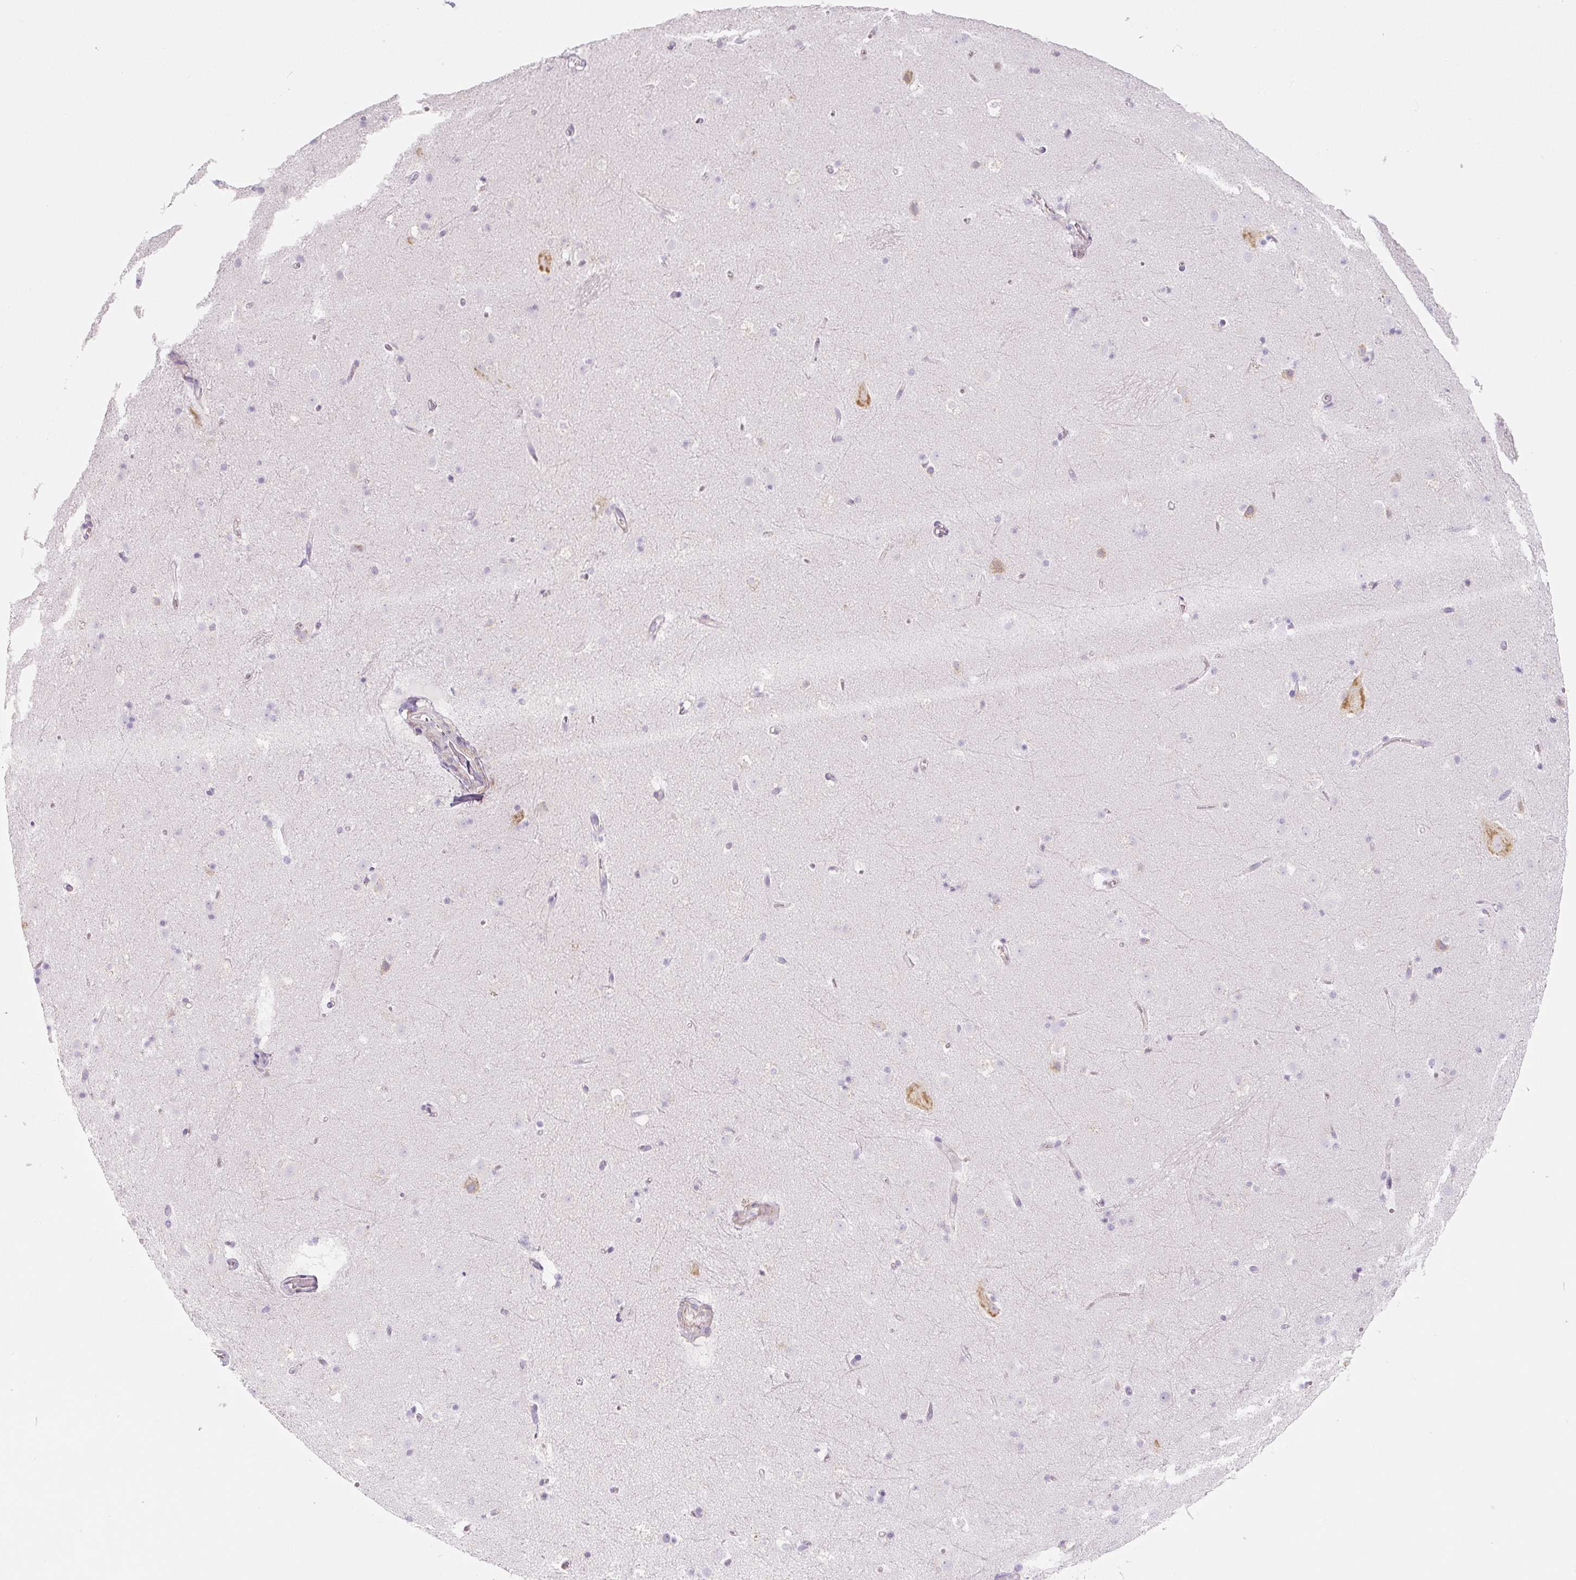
{"staining": {"intensity": "negative", "quantity": "none", "location": "none"}, "tissue": "caudate", "cell_type": "Glial cells", "image_type": "normal", "snomed": [{"axis": "morphology", "description": "Normal tissue, NOS"}, {"axis": "topography", "description": "Lateral ventricle wall"}], "caption": "High power microscopy photomicrograph of an immunohistochemistry (IHC) image of normal caudate, revealing no significant expression in glial cells.", "gene": "PWWP3B", "patient": {"sex": "male", "age": 37}}